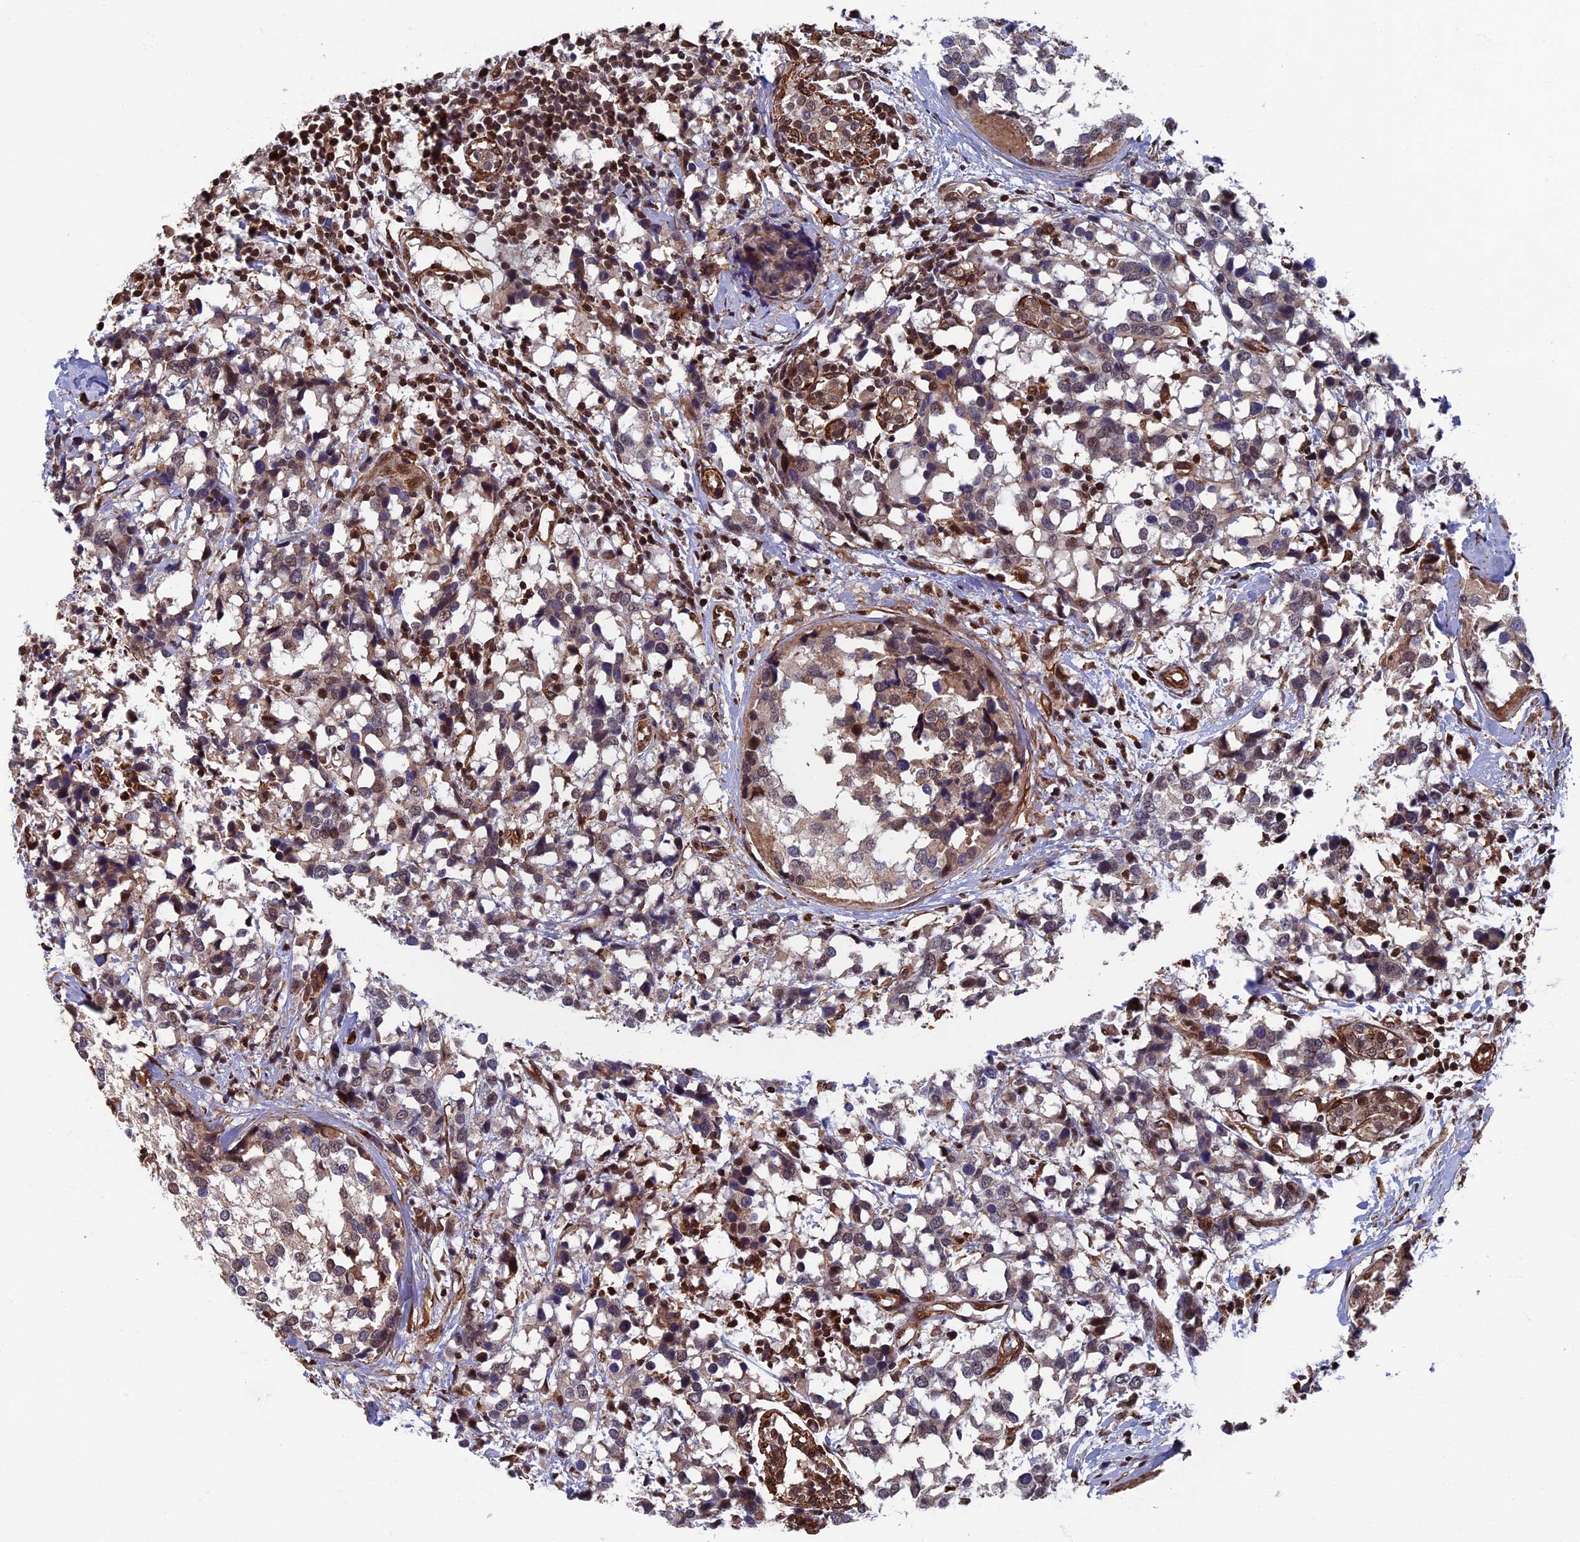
{"staining": {"intensity": "weak", "quantity": "25%-75%", "location": "nuclear"}, "tissue": "breast cancer", "cell_type": "Tumor cells", "image_type": "cancer", "snomed": [{"axis": "morphology", "description": "Lobular carcinoma"}, {"axis": "topography", "description": "Breast"}], "caption": "Immunohistochemistry micrograph of neoplastic tissue: human breast lobular carcinoma stained using IHC demonstrates low levels of weak protein expression localized specifically in the nuclear of tumor cells, appearing as a nuclear brown color.", "gene": "CTDP1", "patient": {"sex": "female", "age": 59}}